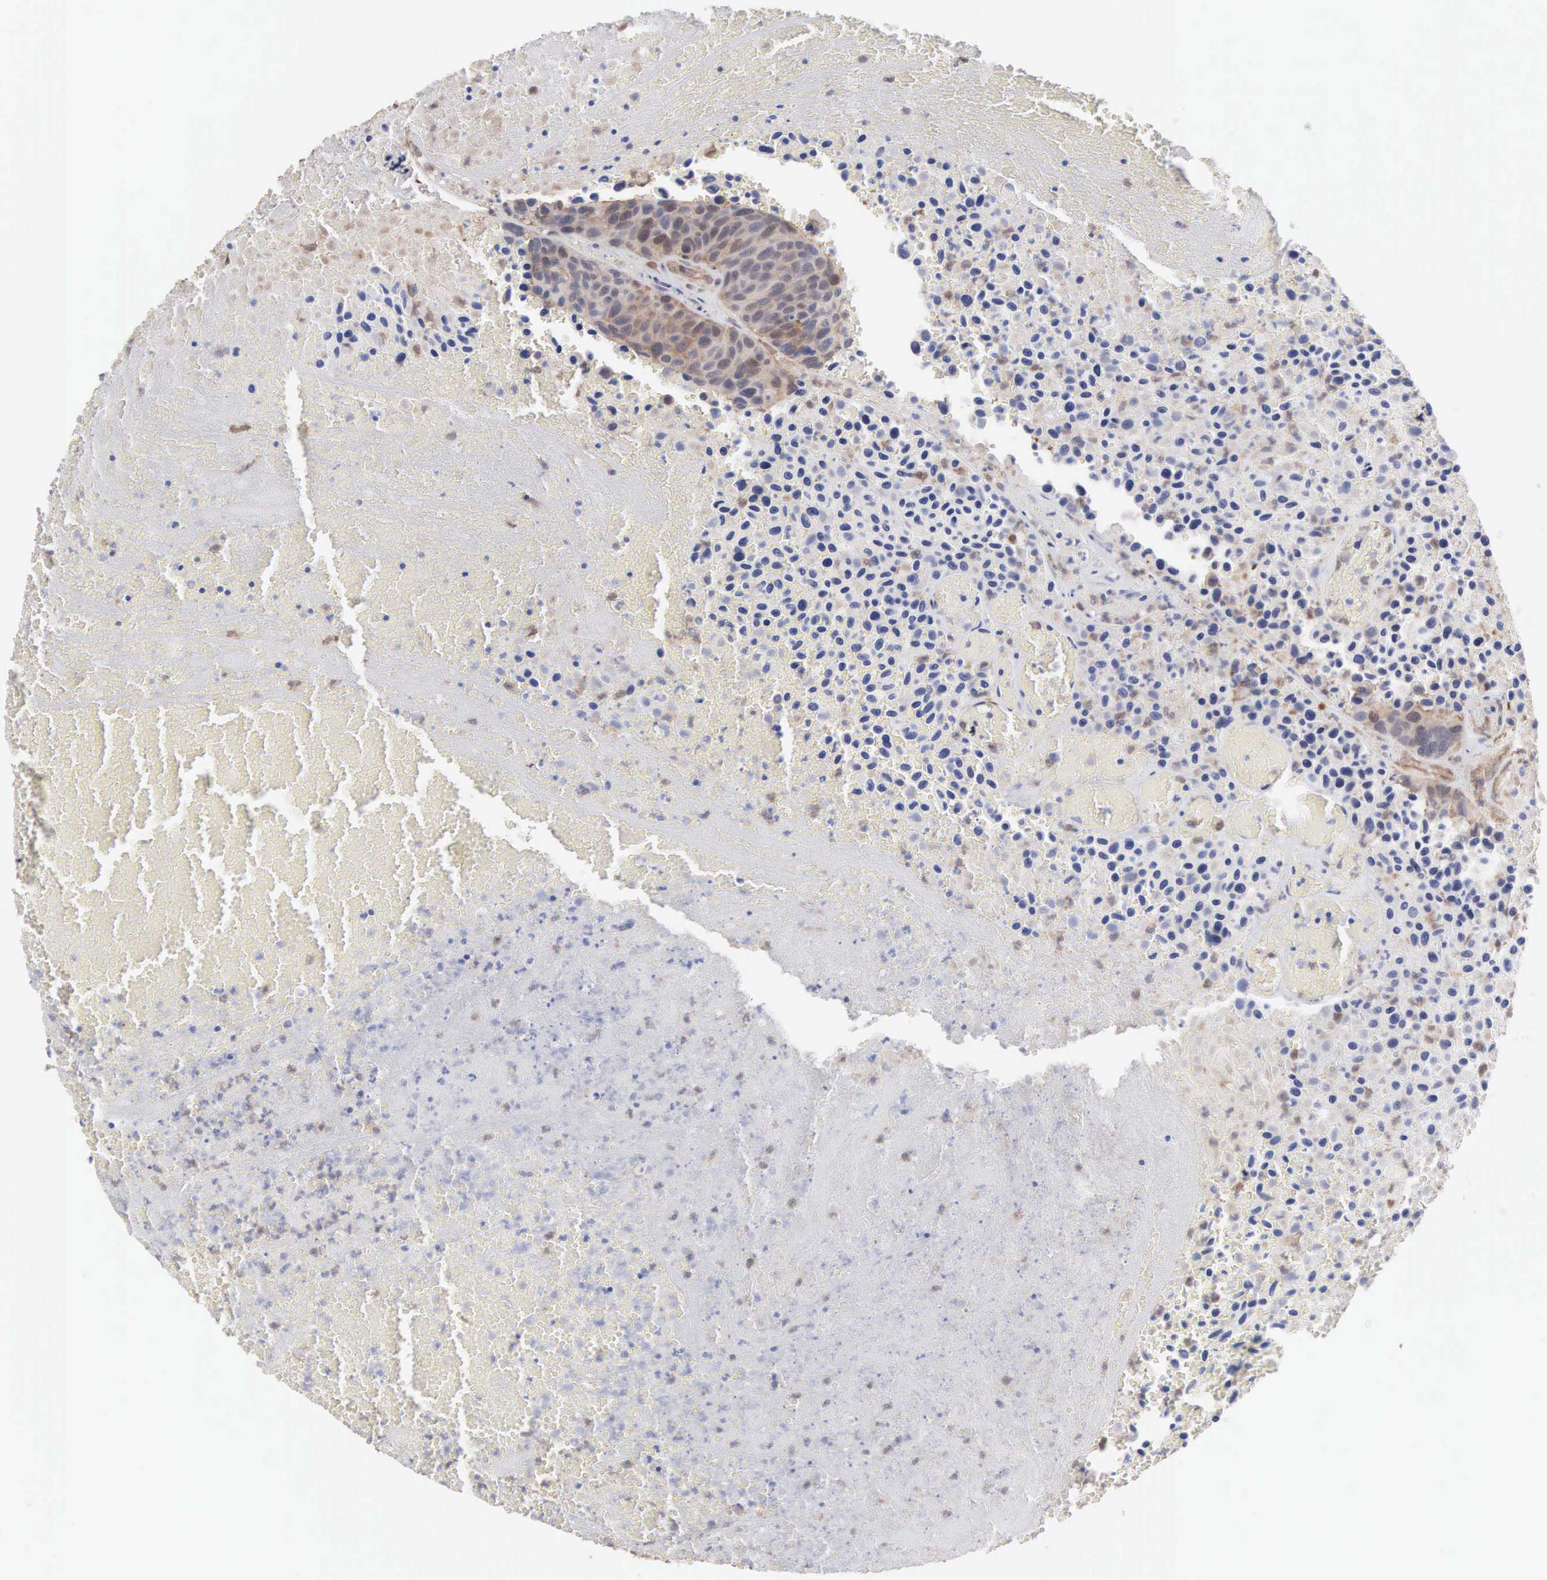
{"staining": {"intensity": "weak", "quantity": "25%-75%", "location": "cytoplasmic/membranous,nuclear"}, "tissue": "urothelial cancer", "cell_type": "Tumor cells", "image_type": "cancer", "snomed": [{"axis": "morphology", "description": "Urothelial carcinoma, High grade"}, {"axis": "topography", "description": "Urinary bladder"}], "caption": "IHC micrograph of neoplastic tissue: human urothelial cancer stained using immunohistochemistry reveals low levels of weak protein expression localized specifically in the cytoplasmic/membranous and nuclear of tumor cells, appearing as a cytoplasmic/membranous and nuclear brown color.", "gene": "MTHFD1", "patient": {"sex": "male", "age": 66}}